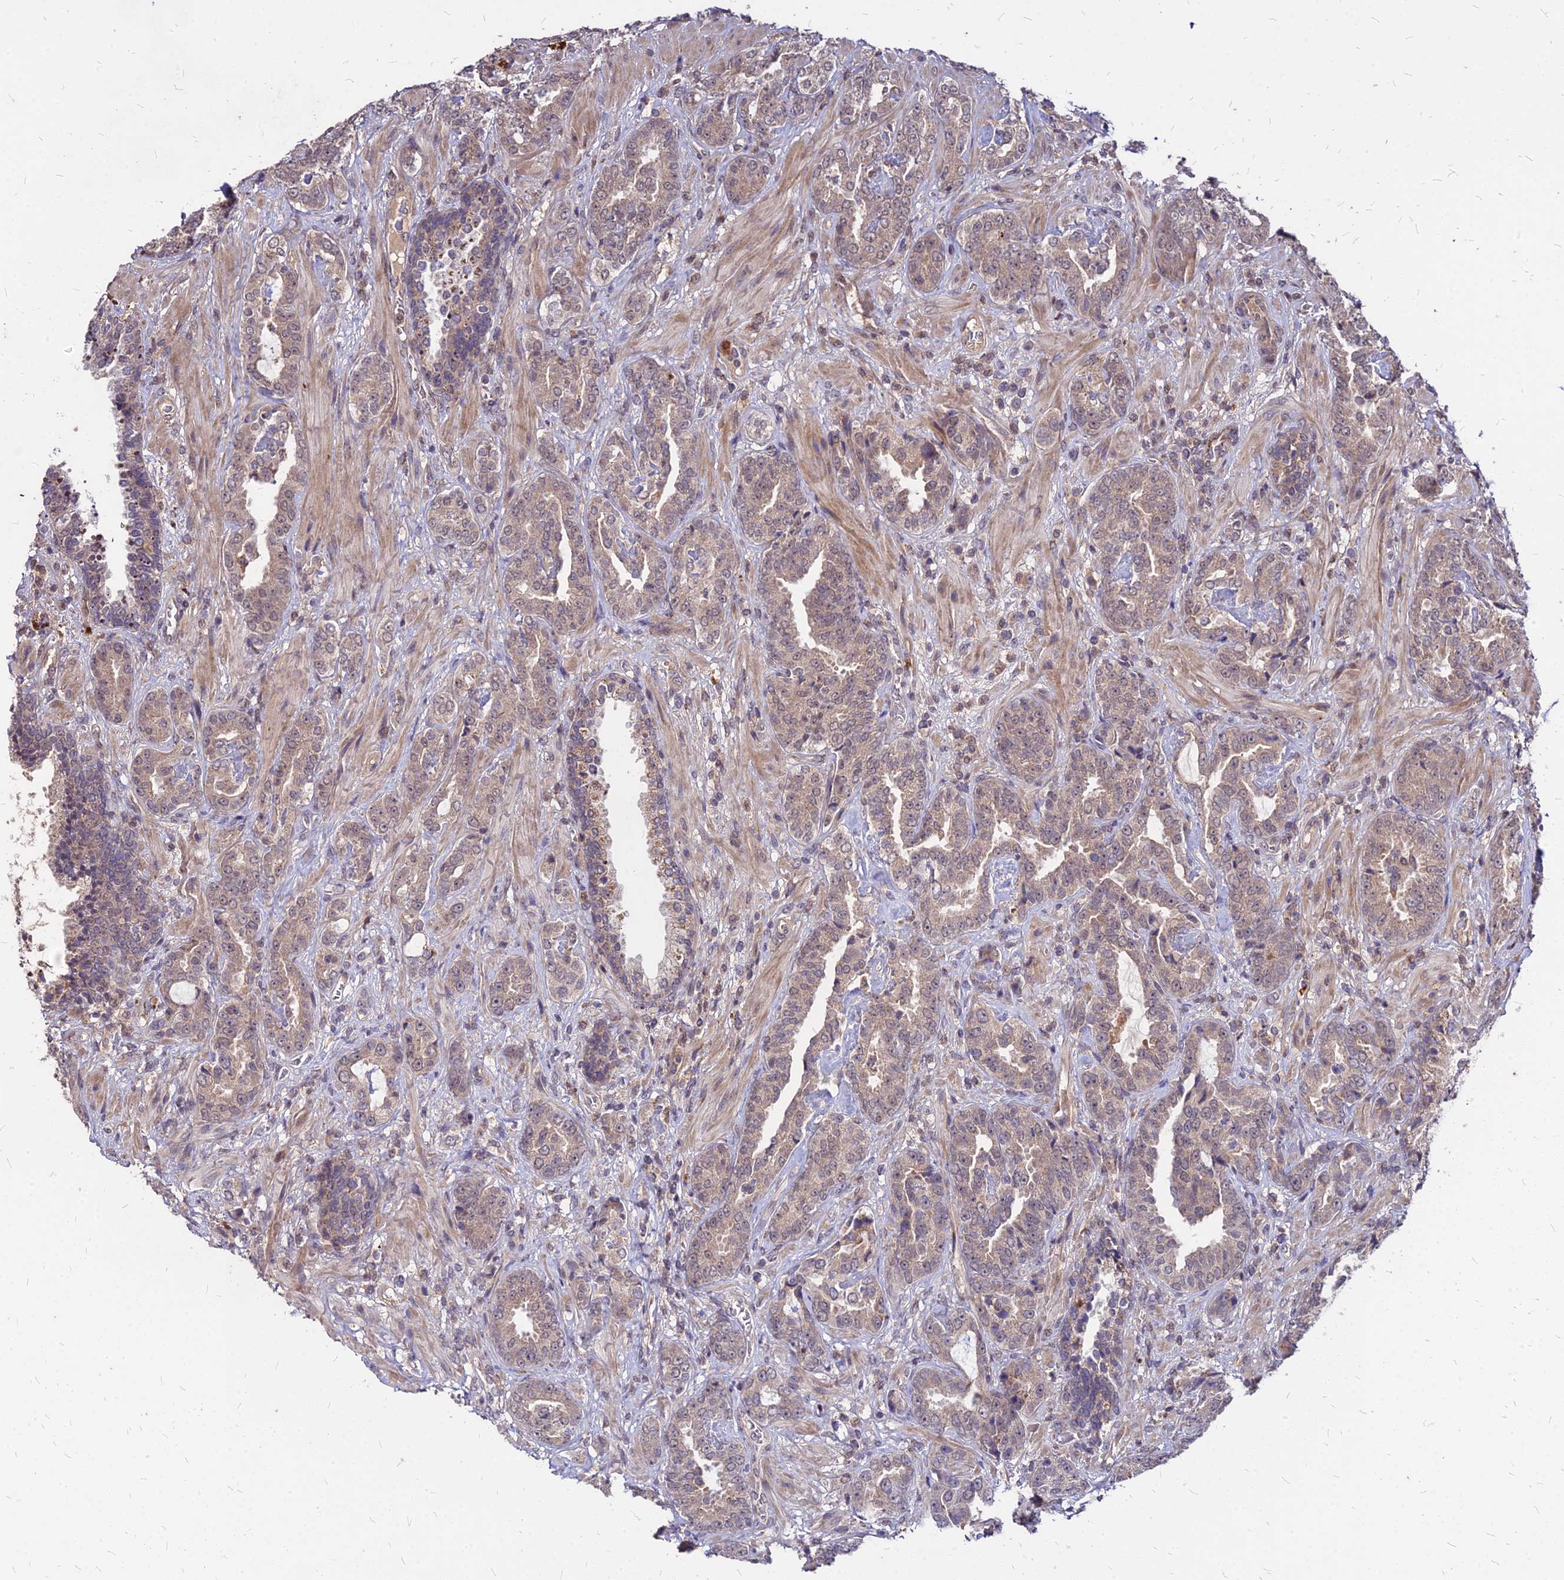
{"staining": {"intensity": "weak", "quantity": ">75%", "location": "cytoplasmic/membranous,nuclear"}, "tissue": "prostate cancer", "cell_type": "Tumor cells", "image_type": "cancer", "snomed": [{"axis": "morphology", "description": "Adenocarcinoma, High grade"}, {"axis": "topography", "description": "Prostate"}], "caption": "Protein staining reveals weak cytoplasmic/membranous and nuclear expression in approximately >75% of tumor cells in prostate cancer.", "gene": "APBA3", "patient": {"sex": "male", "age": 71}}